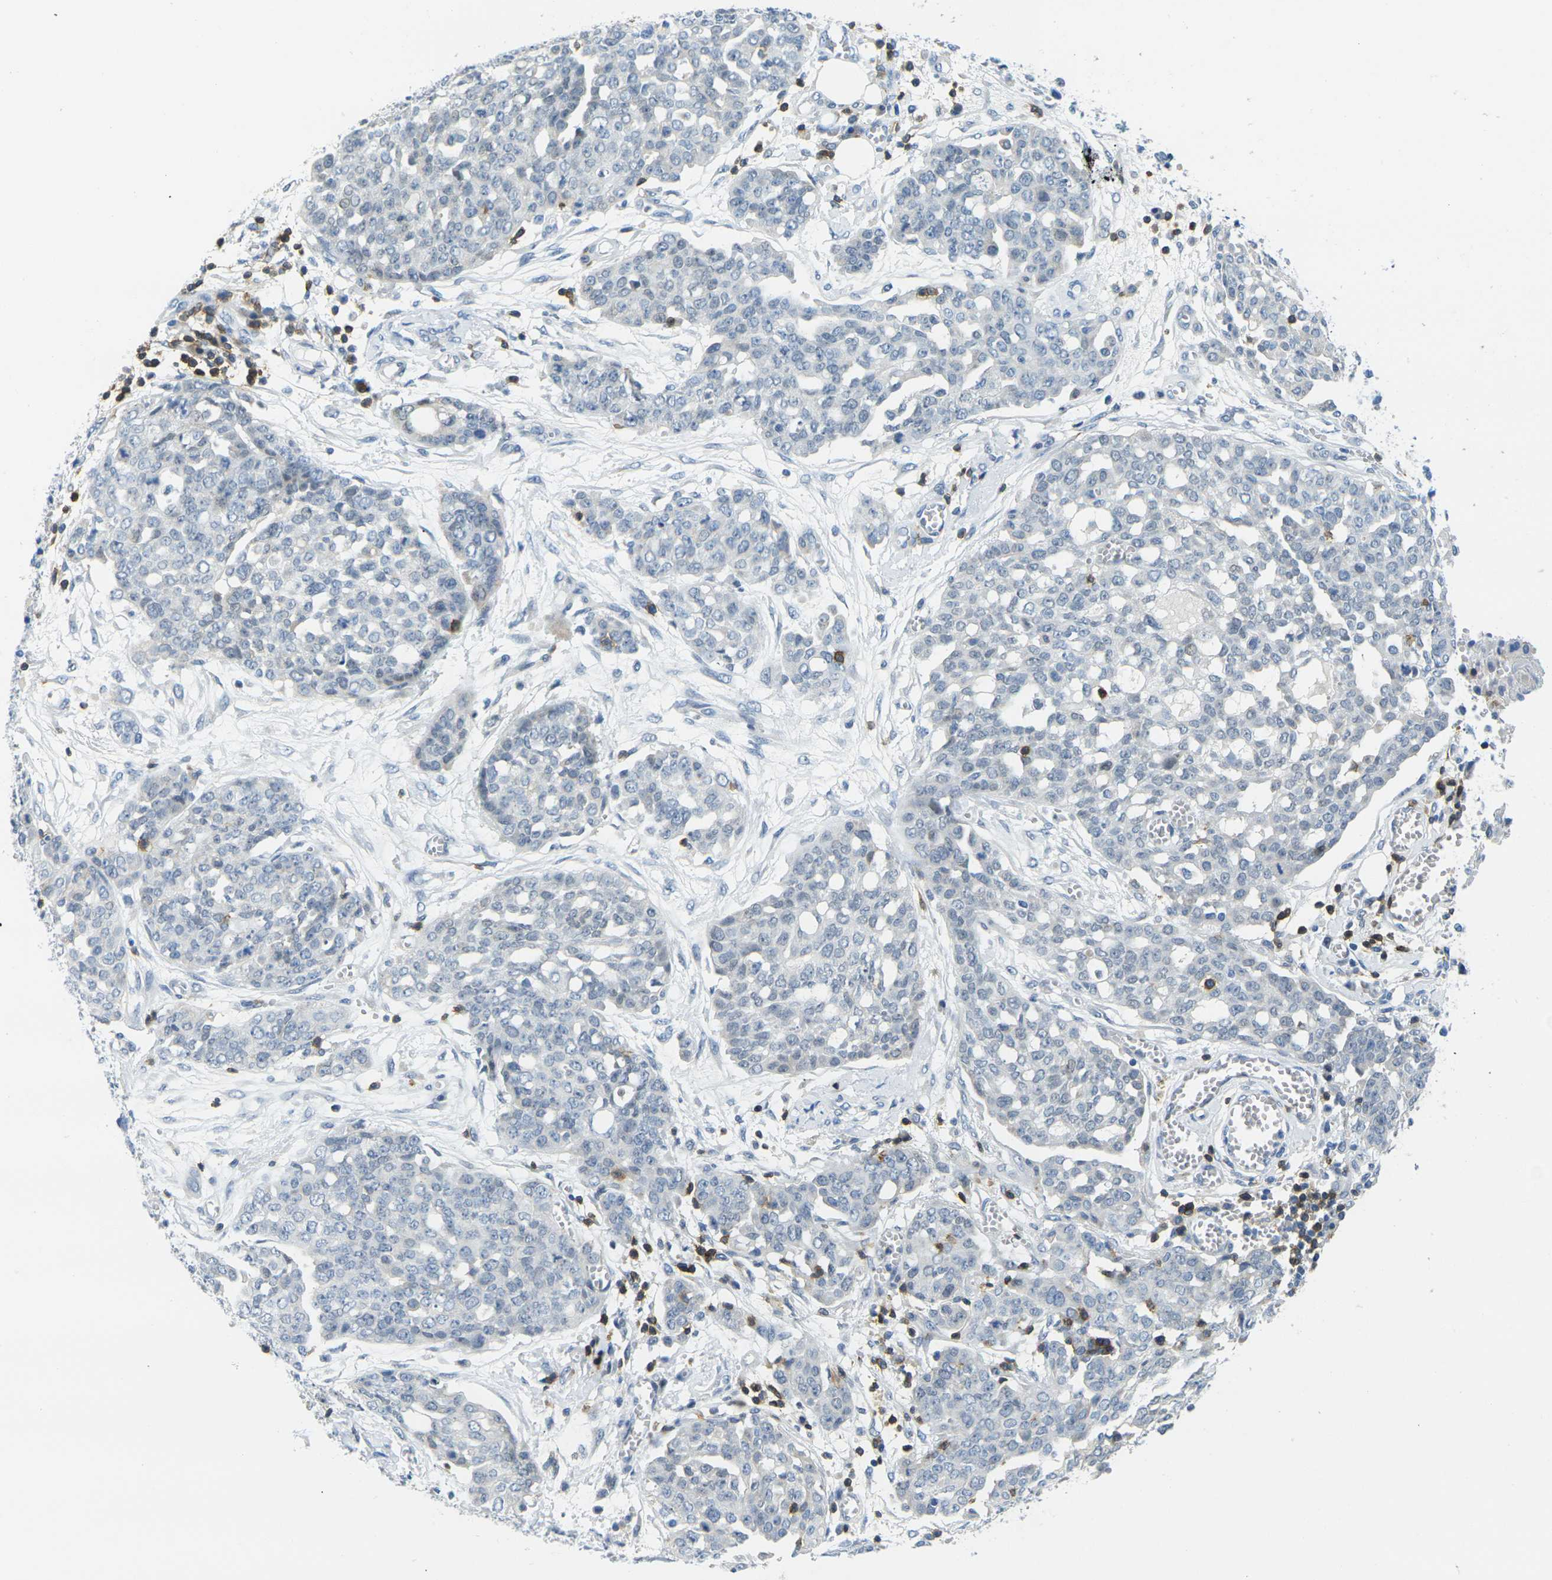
{"staining": {"intensity": "negative", "quantity": "none", "location": "none"}, "tissue": "ovarian cancer", "cell_type": "Tumor cells", "image_type": "cancer", "snomed": [{"axis": "morphology", "description": "Cystadenocarcinoma, serous, NOS"}, {"axis": "topography", "description": "Soft tissue"}, {"axis": "topography", "description": "Ovary"}], "caption": "Immunohistochemical staining of serous cystadenocarcinoma (ovarian) reveals no significant positivity in tumor cells.", "gene": "CD3D", "patient": {"sex": "female", "age": 57}}